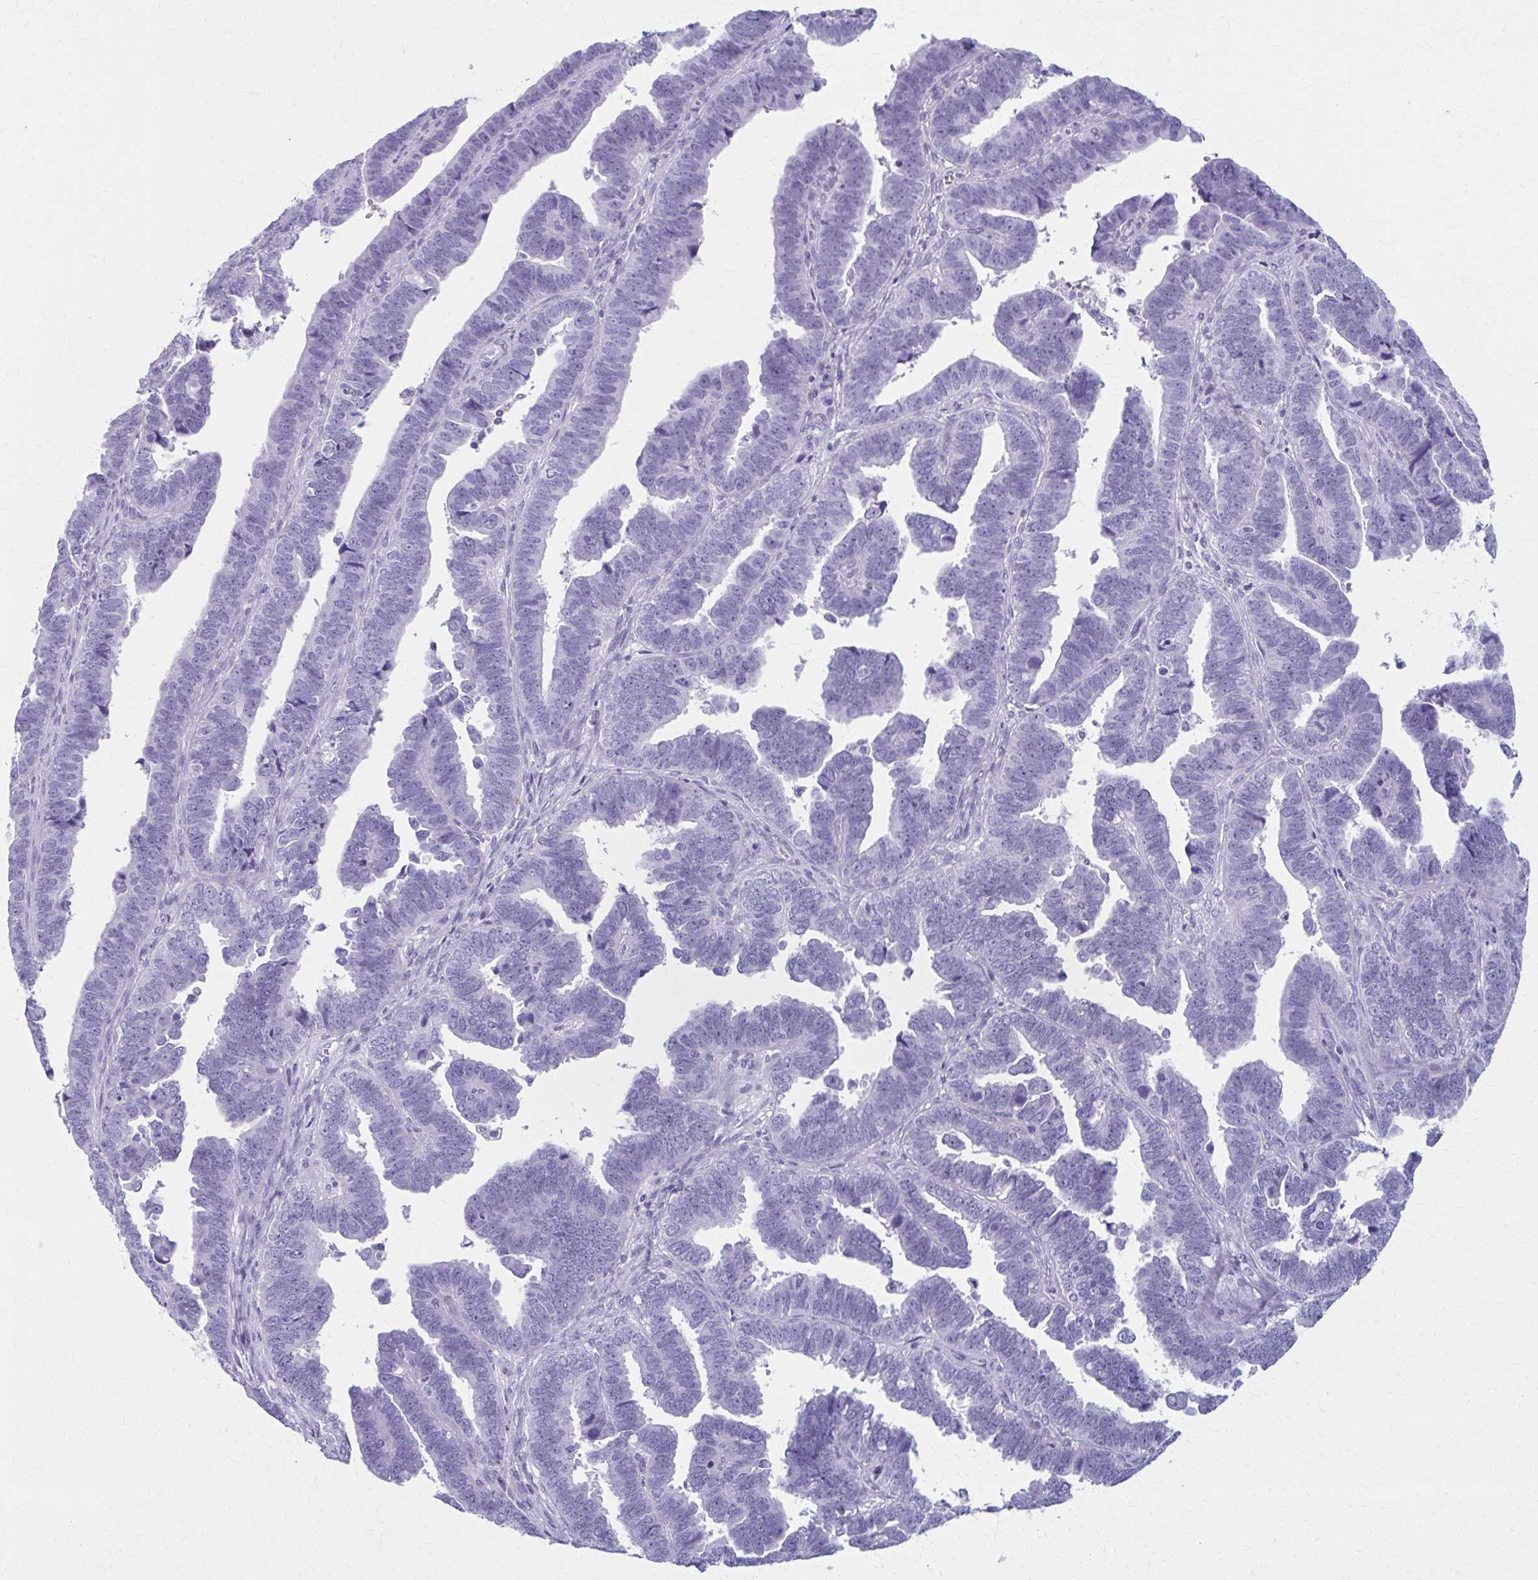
{"staining": {"intensity": "negative", "quantity": "none", "location": "none"}, "tissue": "endometrial cancer", "cell_type": "Tumor cells", "image_type": "cancer", "snomed": [{"axis": "morphology", "description": "Adenocarcinoma, NOS"}, {"axis": "topography", "description": "Endometrium"}], "caption": "Adenocarcinoma (endometrial) stained for a protein using immunohistochemistry (IHC) shows no positivity tumor cells.", "gene": "MPLKIP", "patient": {"sex": "female", "age": 75}}